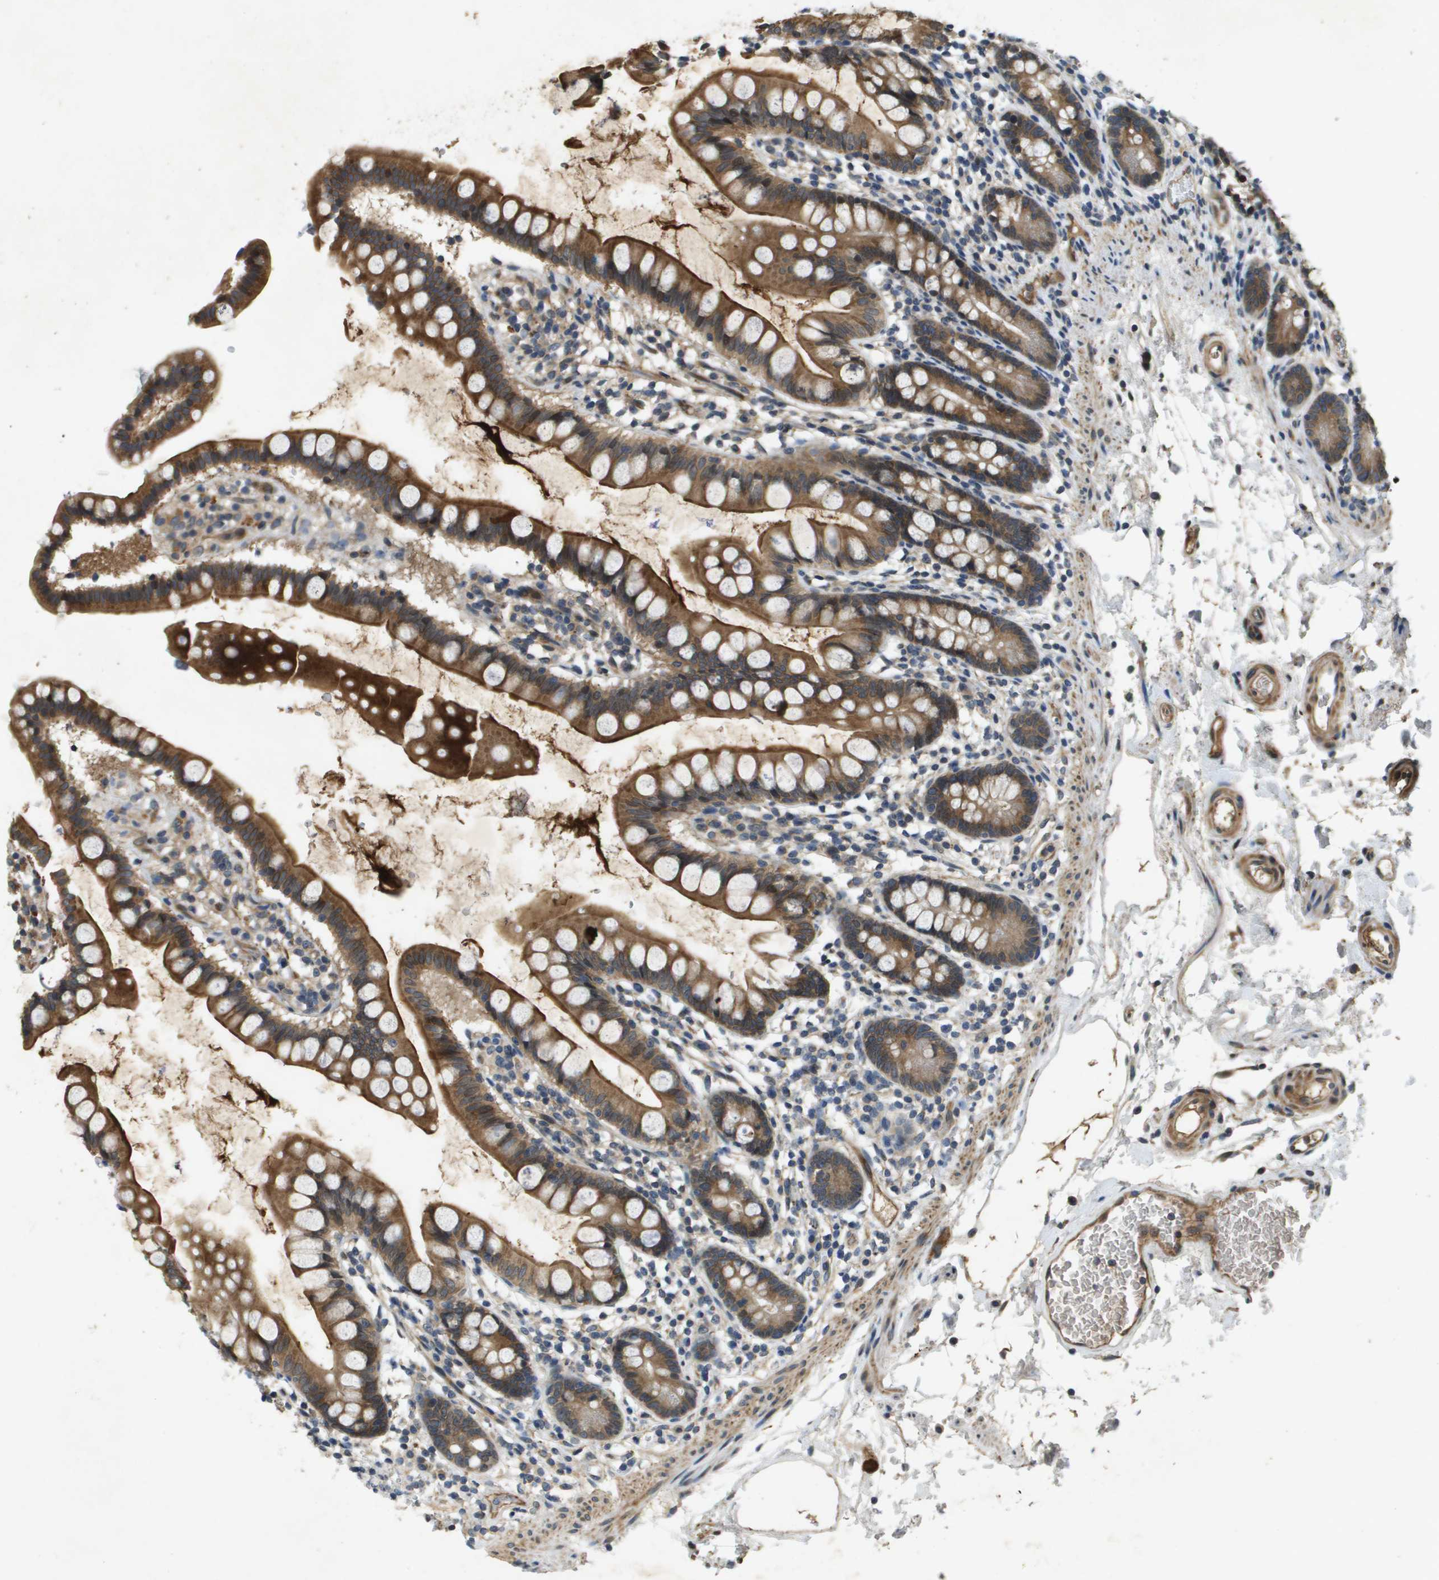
{"staining": {"intensity": "strong", "quantity": ">75%", "location": "cytoplasmic/membranous"}, "tissue": "small intestine", "cell_type": "Glandular cells", "image_type": "normal", "snomed": [{"axis": "morphology", "description": "Normal tissue, NOS"}, {"axis": "topography", "description": "Small intestine"}], "caption": "Approximately >75% of glandular cells in normal human small intestine reveal strong cytoplasmic/membranous protein positivity as visualized by brown immunohistochemical staining.", "gene": "PGAP3", "patient": {"sex": "female", "age": 84}}